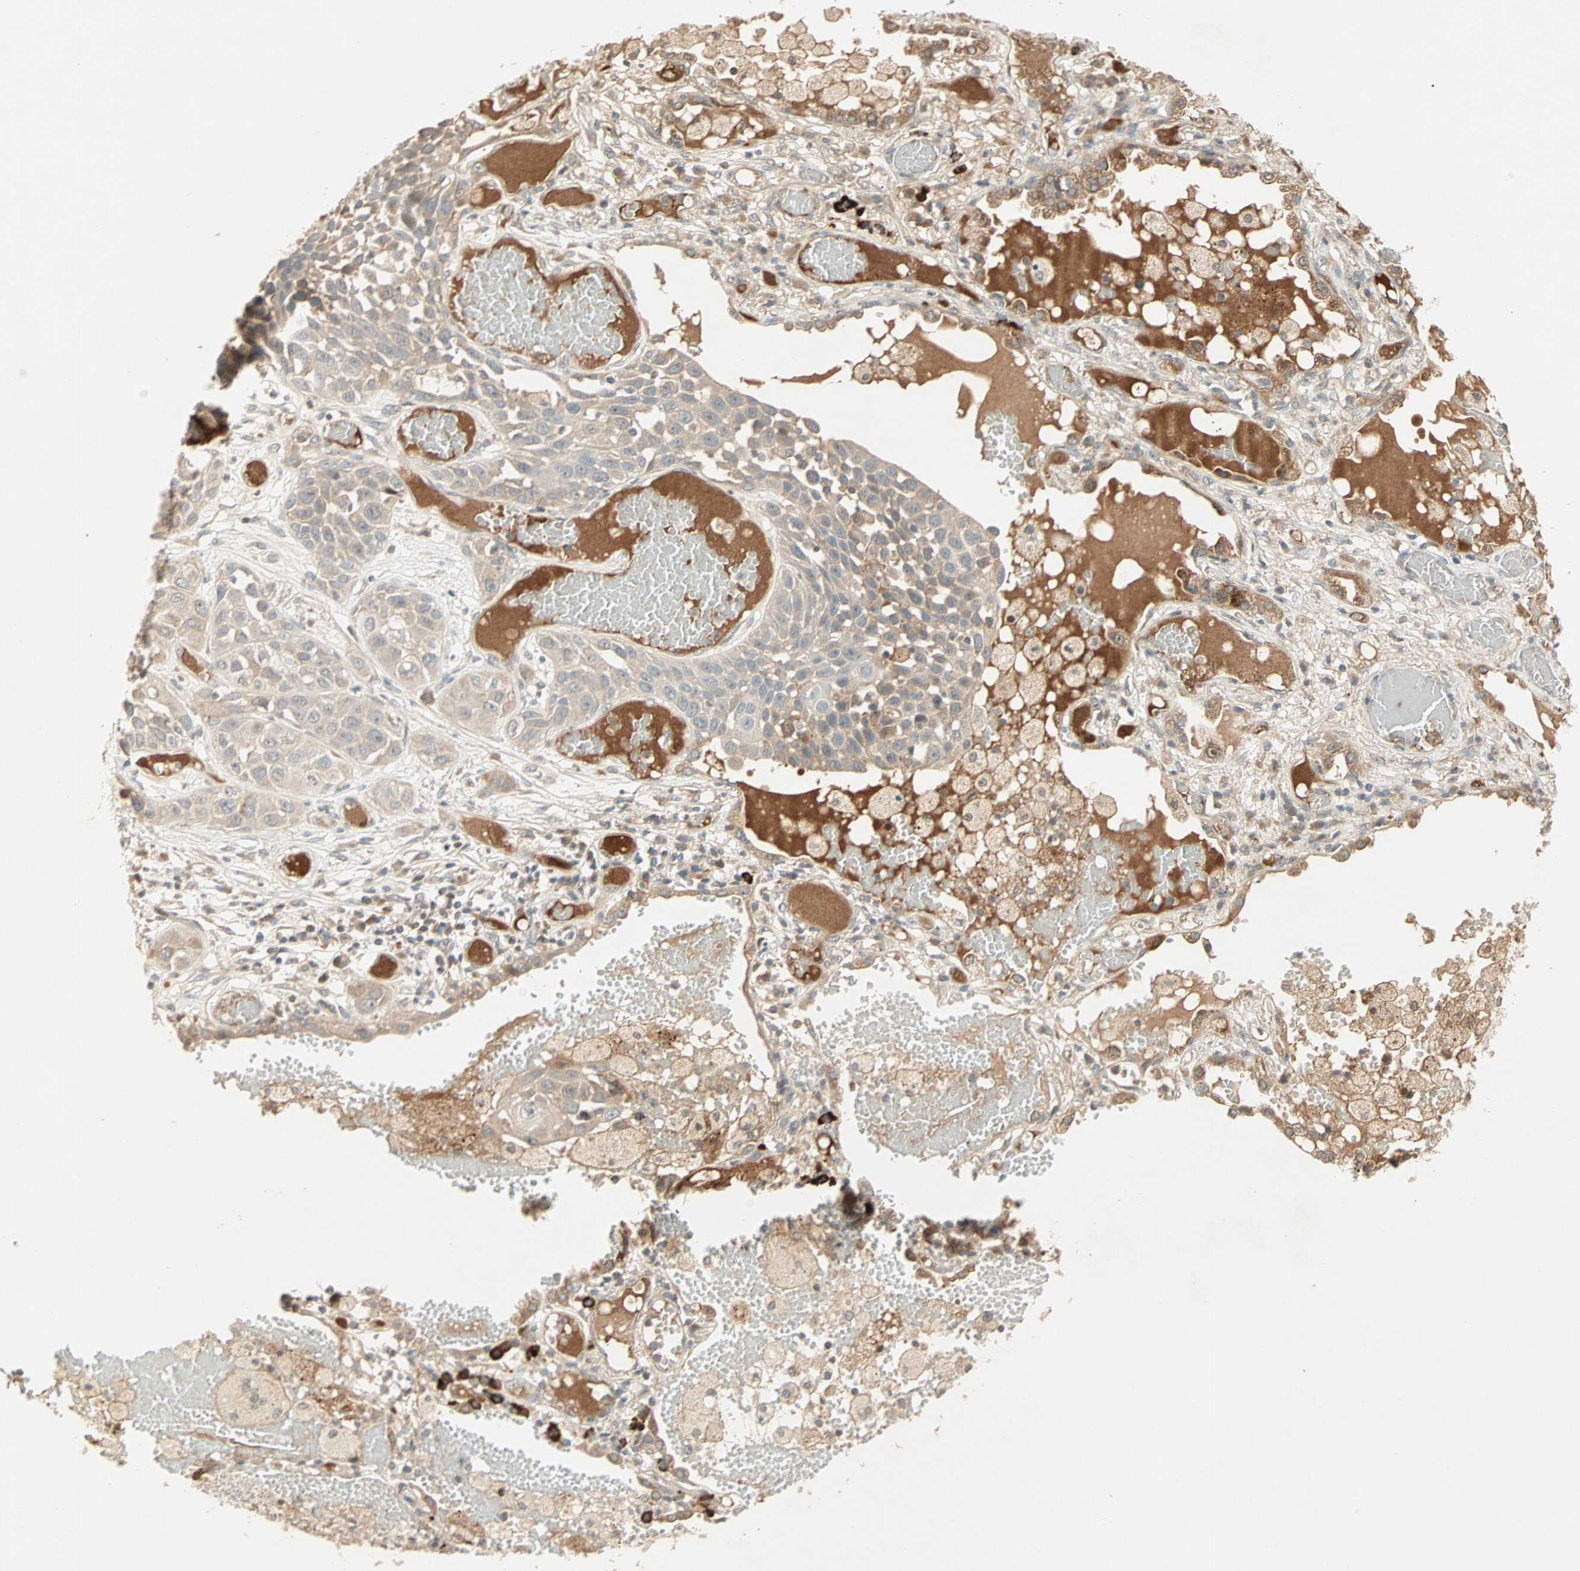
{"staining": {"intensity": "weak", "quantity": ">75%", "location": "cytoplasmic/membranous"}, "tissue": "lung cancer", "cell_type": "Tumor cells", "image_type": "cancer", "snomed": [{"axis": "morphology", "description": "Squamous cell carcinoma, NOS"}, {"axis": "topography", "description": "Lung"}], "caption": "Human squamous cell carcinoma (lung) stained with a protein marker displays weak staining in tumor cells.", "gene": "ACSL5", "patient": {"sex": "male", "age": 71}}